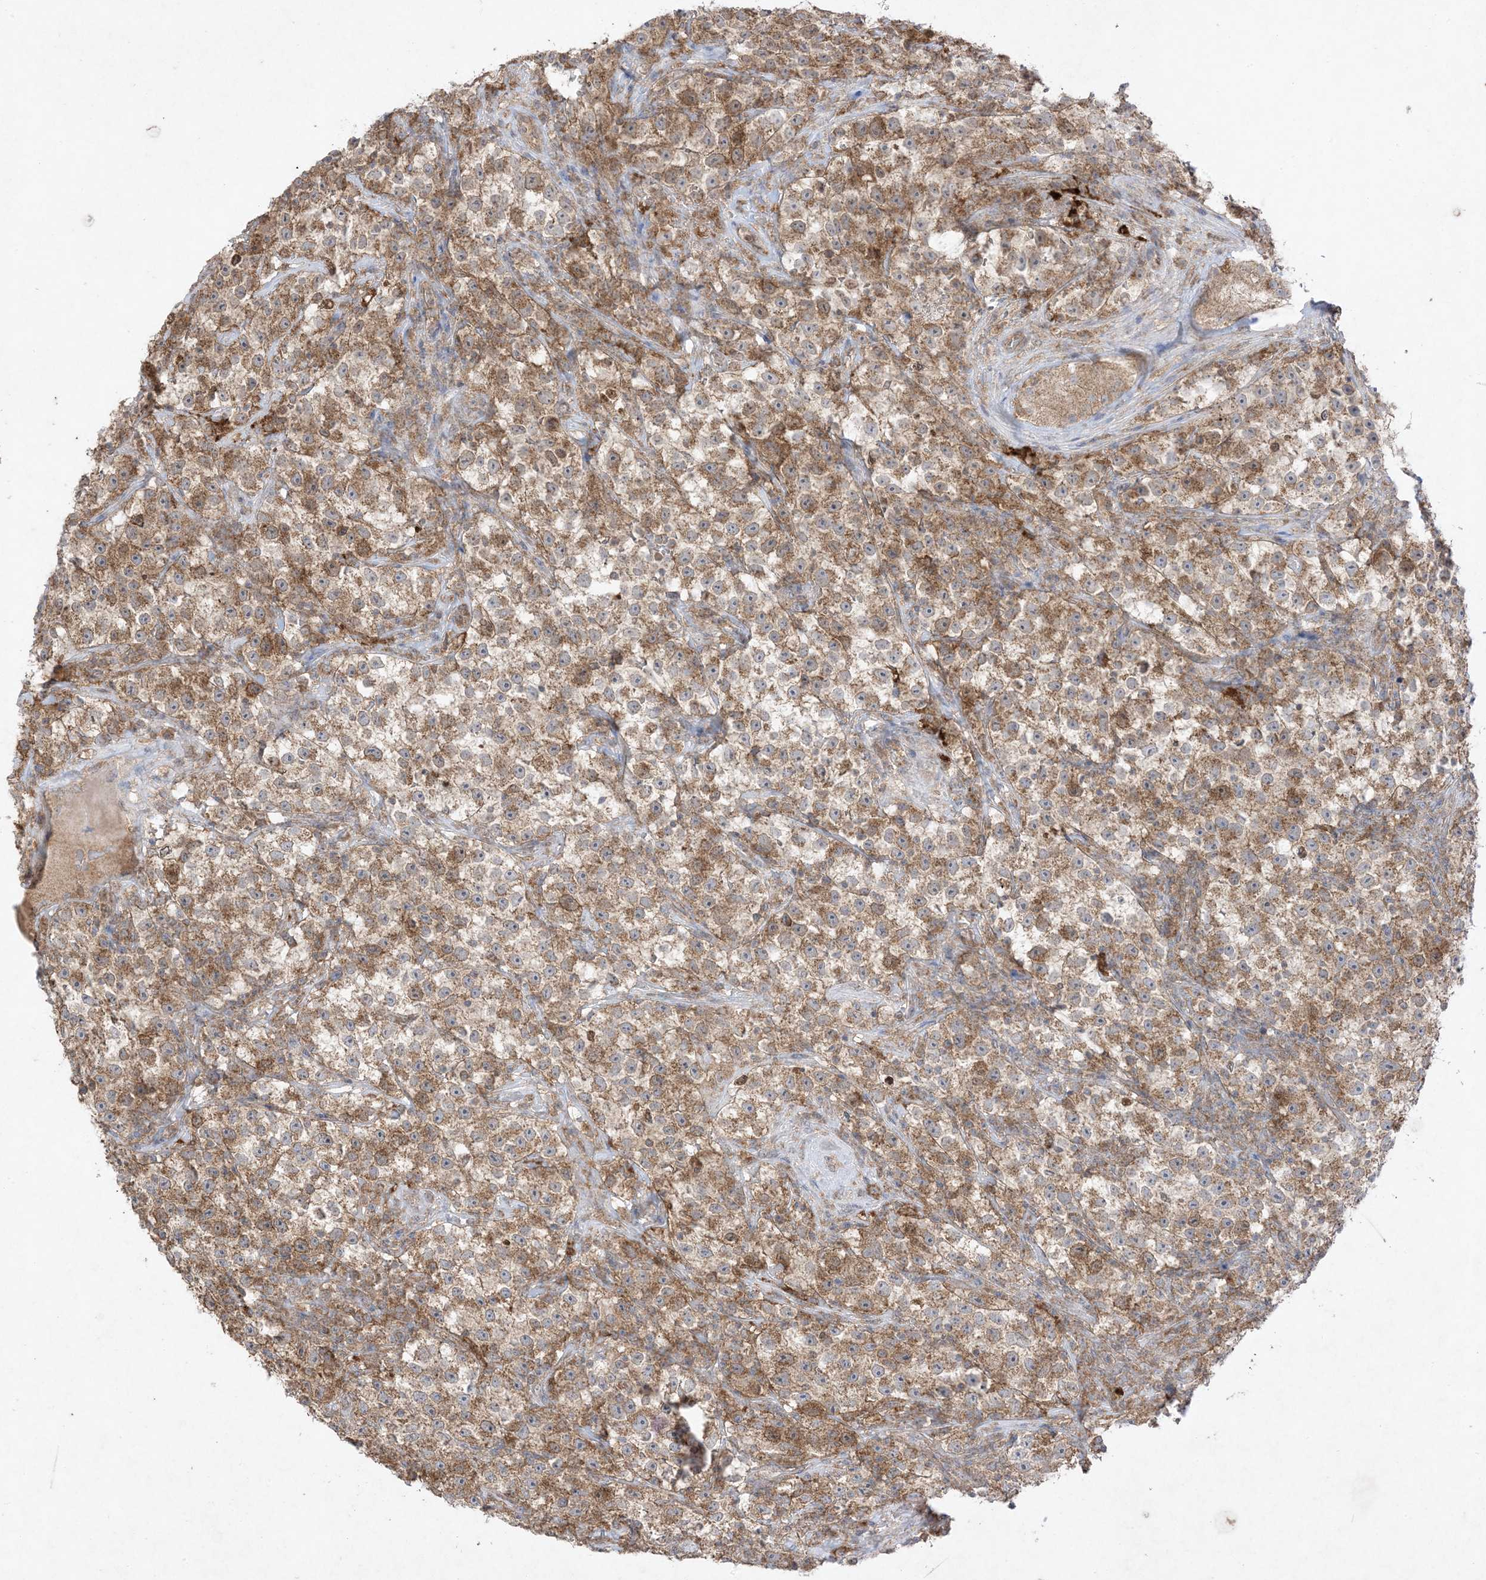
{"staining": {"intensity": "moderate", "quantity": ">75%", "location": "cytoplasmic/membranous"}, "tissue": "testis cancer", "cell_type": "Tumor cells", "image_type": "cancer", "snomed": [{"axis": "morphology", "description": "Seminoma, NOS"}, {"axis": "topography", "description": "Testis"}], "caption": "Immunohistochemistry (IHC) histopathology image of testis cancer (seminoma) stained for a protein (brown), which exhibits medium levels of moderate cytoplasmic/membranous positivity in about >75% of tumor cells.", "gene": "UBE2C", "patient": {"sex": "male", "age": 22}}